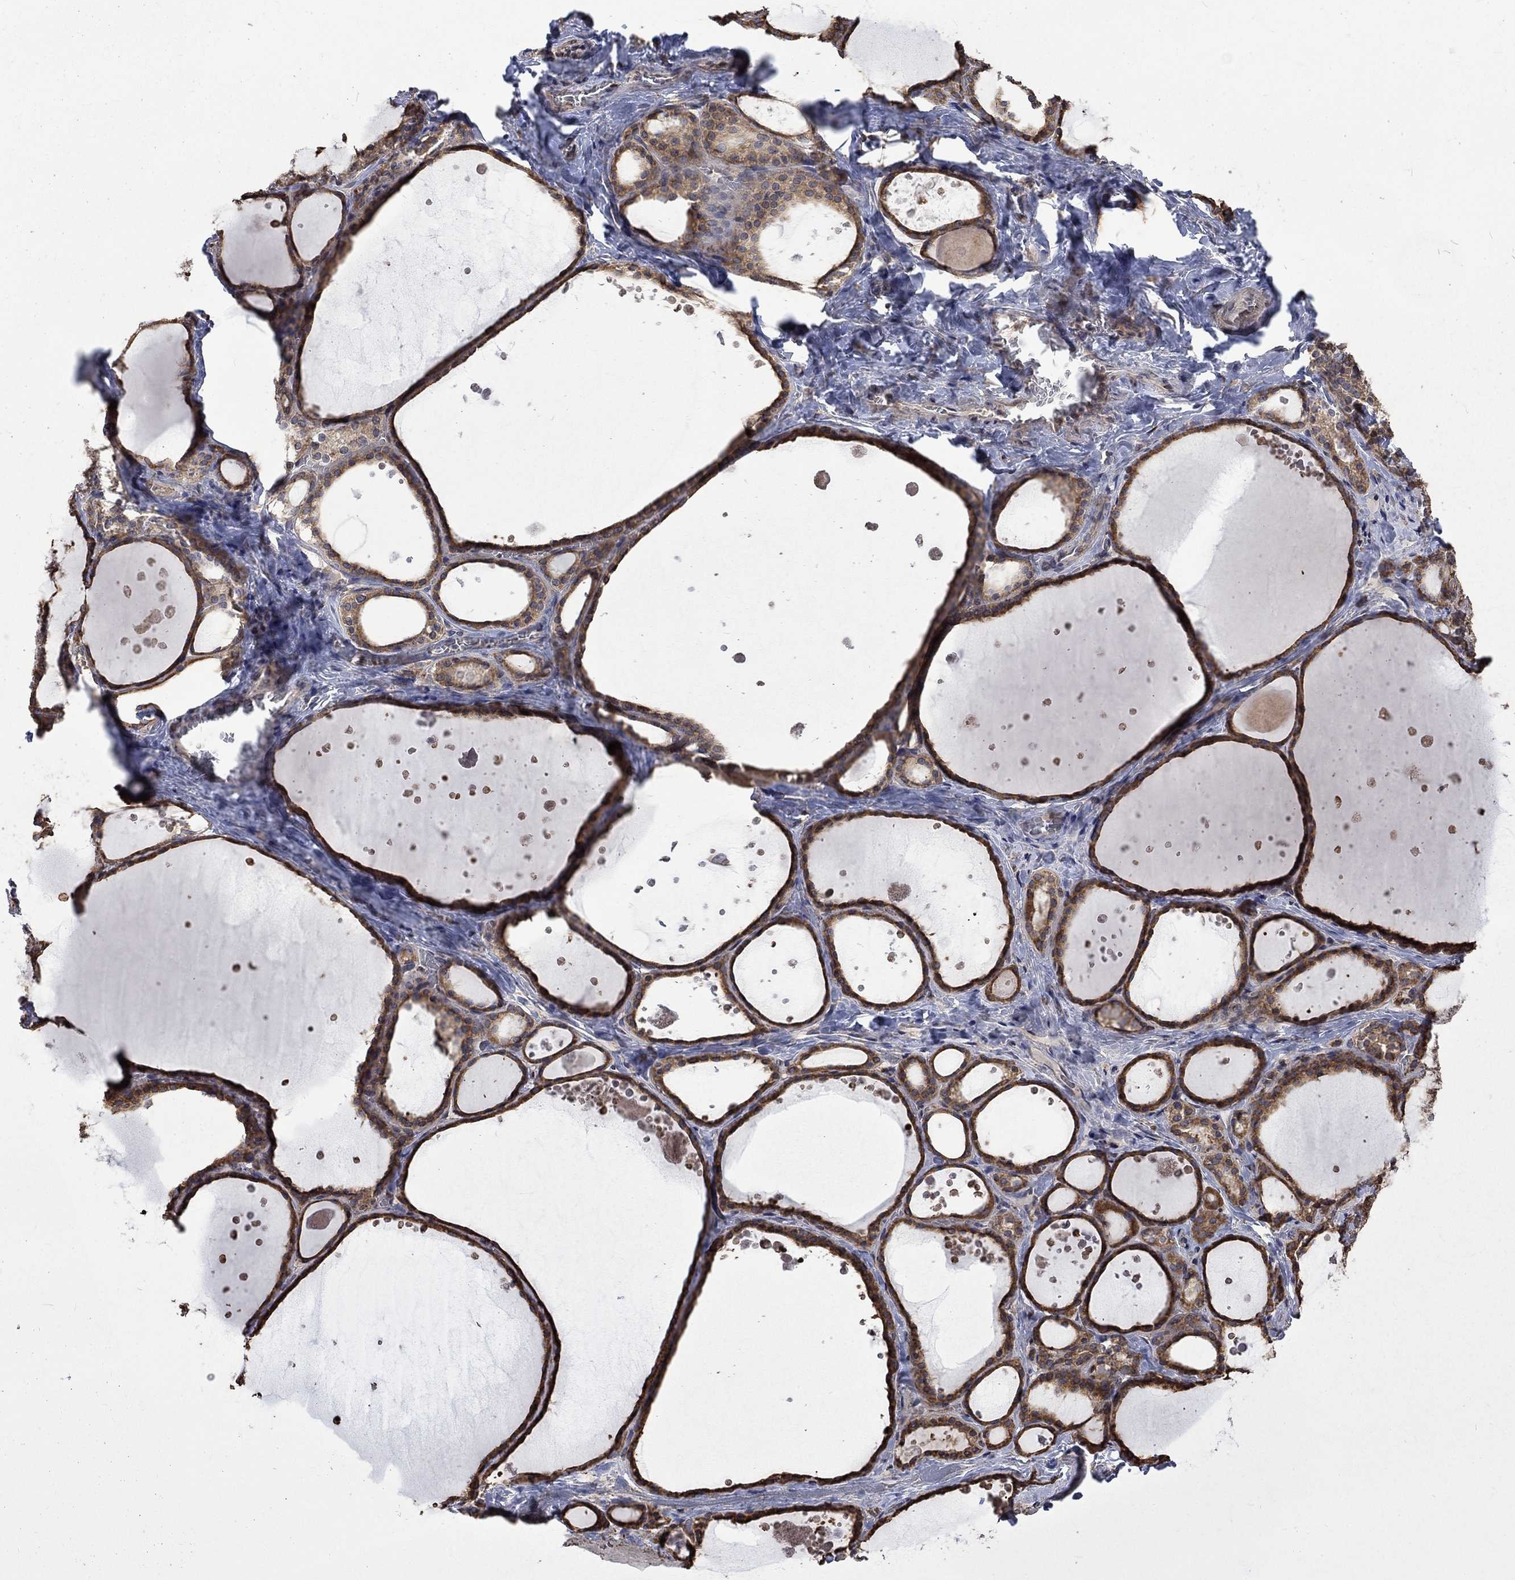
{"staining": {"intensity": "moderate", "quantity": ">75%", "location": "cytoplasmic/membranous"}, "tissue": "thyroid gland", "cell_type": "Glandular cells", "image_type": "normal", "snomed": [{"axis": "morphology", "description": "Normal tissue, NOS"}, {"axis": "topography", "description": "Thyroid gland"}], "caption": "A histopathology image showing moderate cytoplasmic/membranous staining in about >75% of glandular cells in benign thyroid gland, as visualized by brown immunohistochemical staining.", "gene": "ESRRA", "patient": {"sex": "male", "age": 63}}